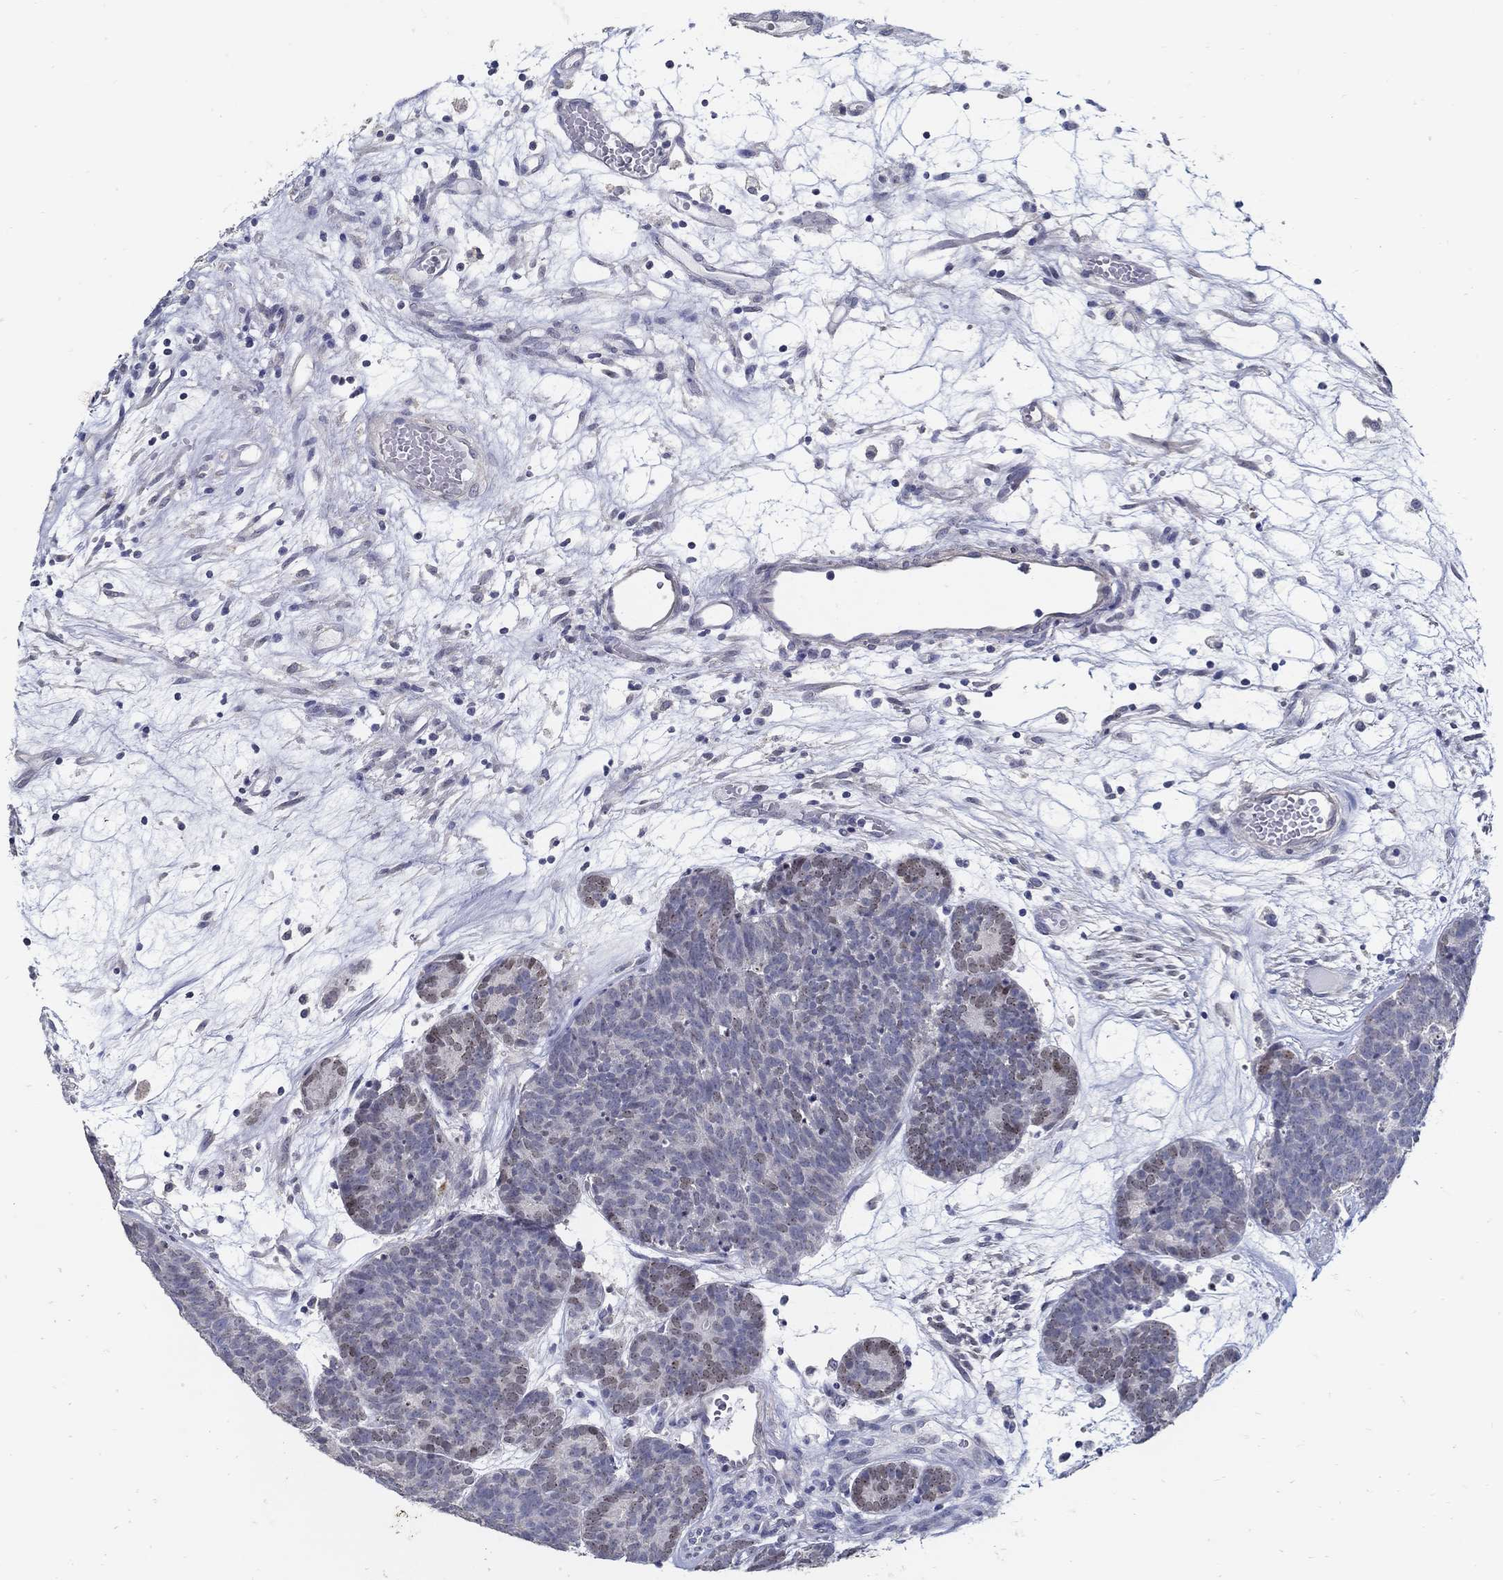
{"staining": {"intensity": "weak", "quantity": "<25%", "location": "nuclear"}, "tissue": "head and neck cancer", "cell_type": "Tumor cells", "image_type": "cancer", "snomed": [{"axis": "morphology", "description": "Adenocarcinoma, NOS"}, {"axis": "topography", "description": "Head-Neck"}], "caption": "Tumor cells show no significant protein expression in adenocarcinoma (head and neck).", "gene": "USP29", "patient": {"sex": "female", "age": 81}}